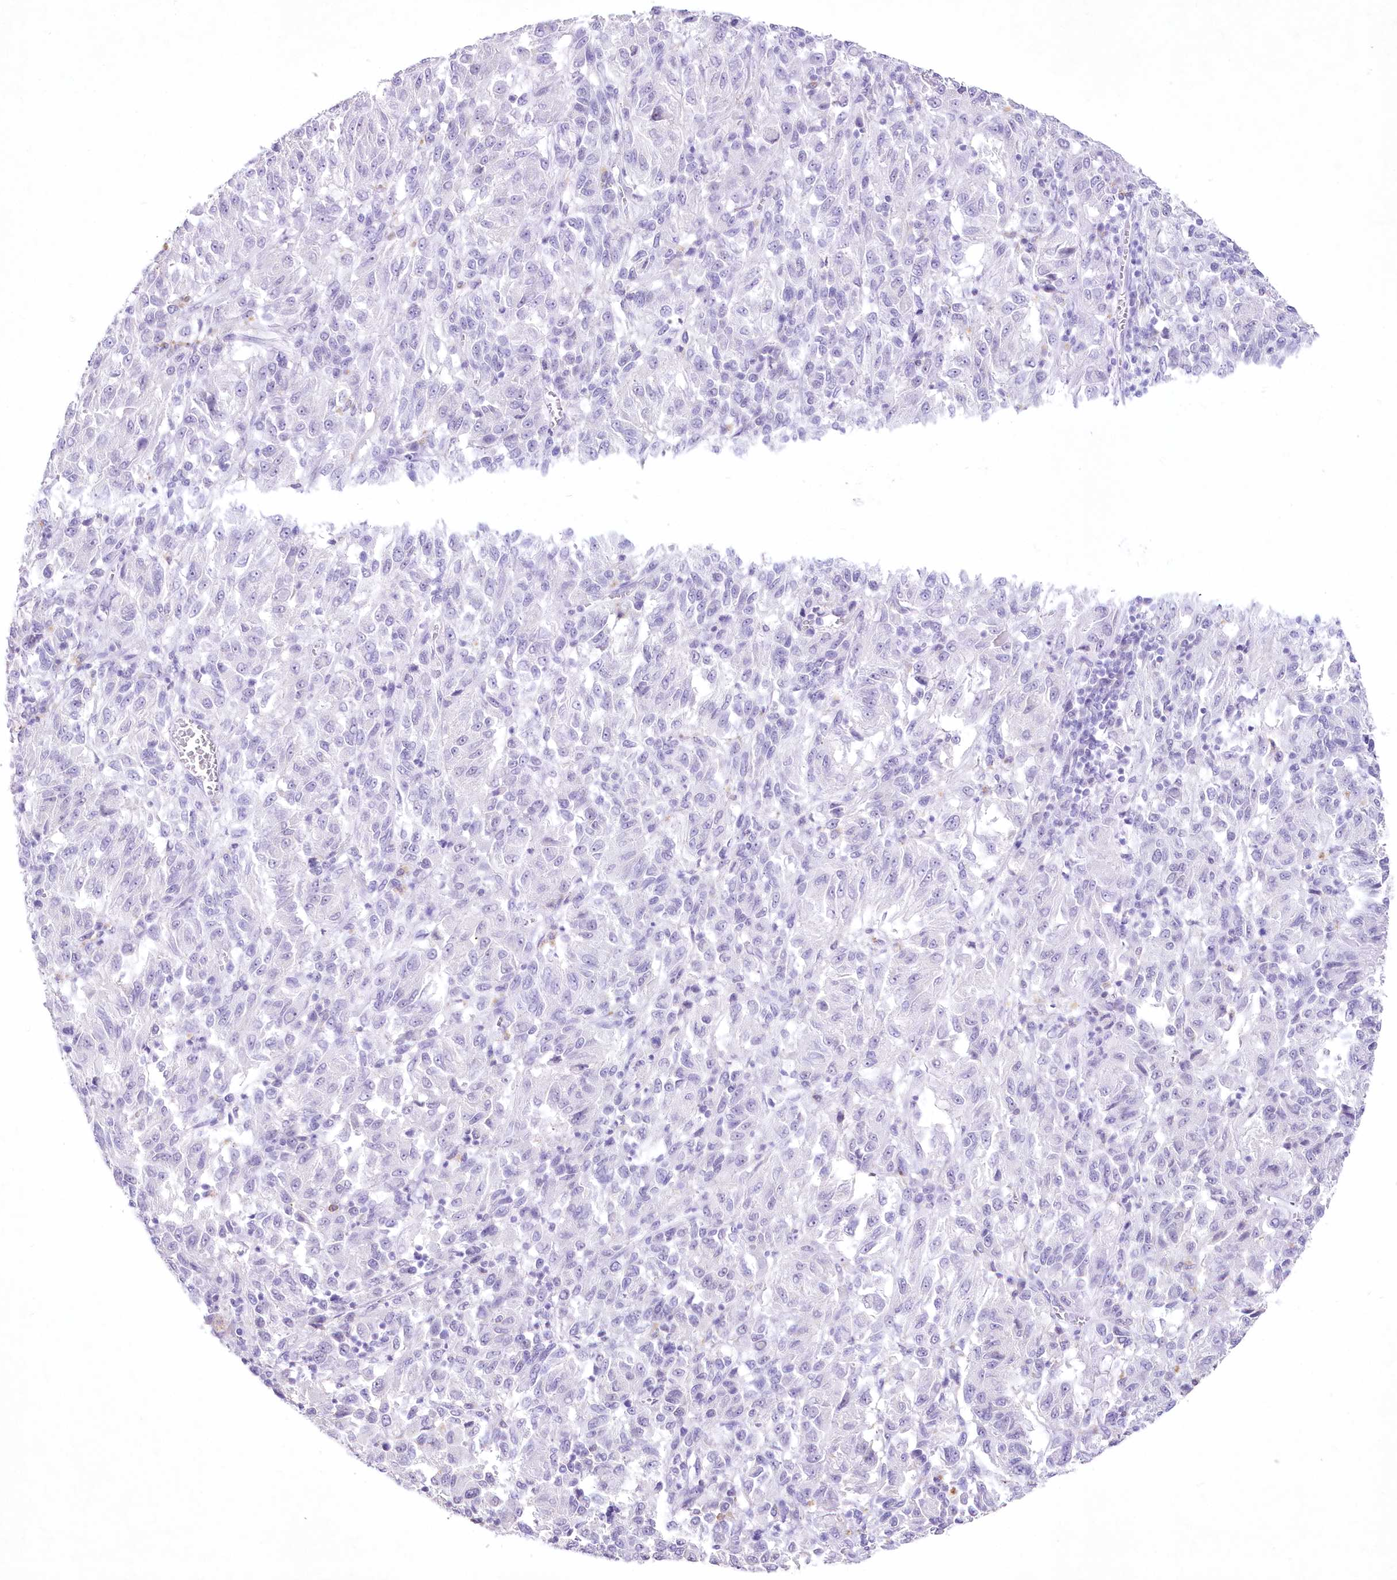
{"staining": {"intensity": "negative", "quantity": "none", "location": "none"}, "tissue": "melanoma", "cell_type": "Tumor cells", "image_type": "cancer", "snomed": [{"axis": "morphology", "description": "Malignant melanoma, Metastatic site"}, {"axis": "topography", "description": "Lung"}], "caption": "The micrograph reveals no staining of tumor cells in malignant melanoma (metastatic site).", "gene": "RBM27", "patient": {"sex": "male", "age": 64}}